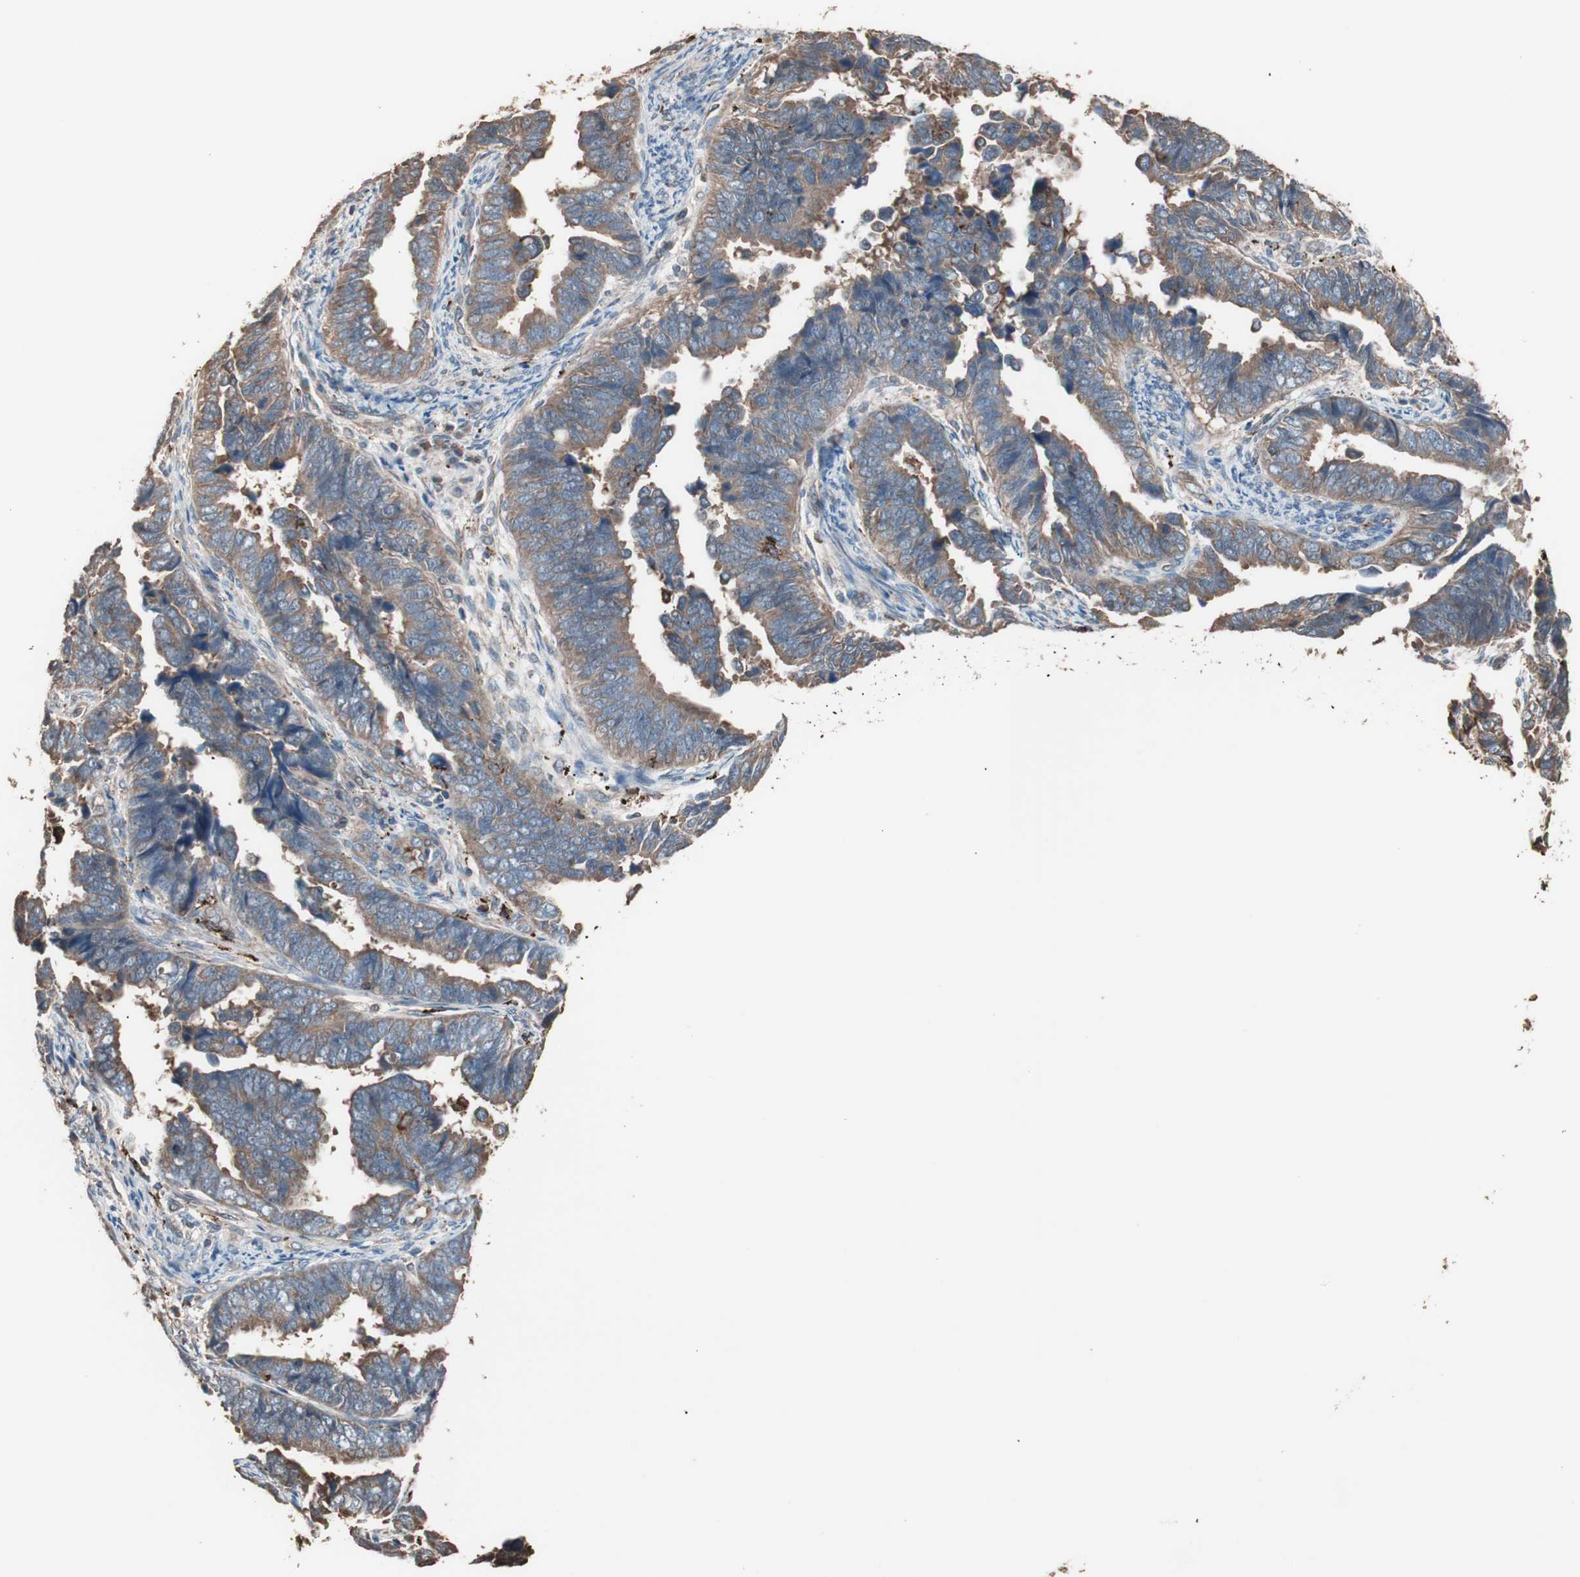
{"staining": {"intensity": "moderate", "quantity": ">75%", "location": "cytoplasmic/membranous"}, "tissue": "endometrial cancer", "cell_type": "Tumor cells", "image_type": "cancer", "snomed": [{"axis": "morphology", "description": "Adenocarcinoma, NOS"}, {"axis": "topography", "description": "Endometrium"}], "caption": "Human endometrial cancer (adenocarcinoma) stained with a protein marker displays moderate staining in tumor cells.", "gene": "CCT3", "patient": {"sex": "female", "age": 75}}